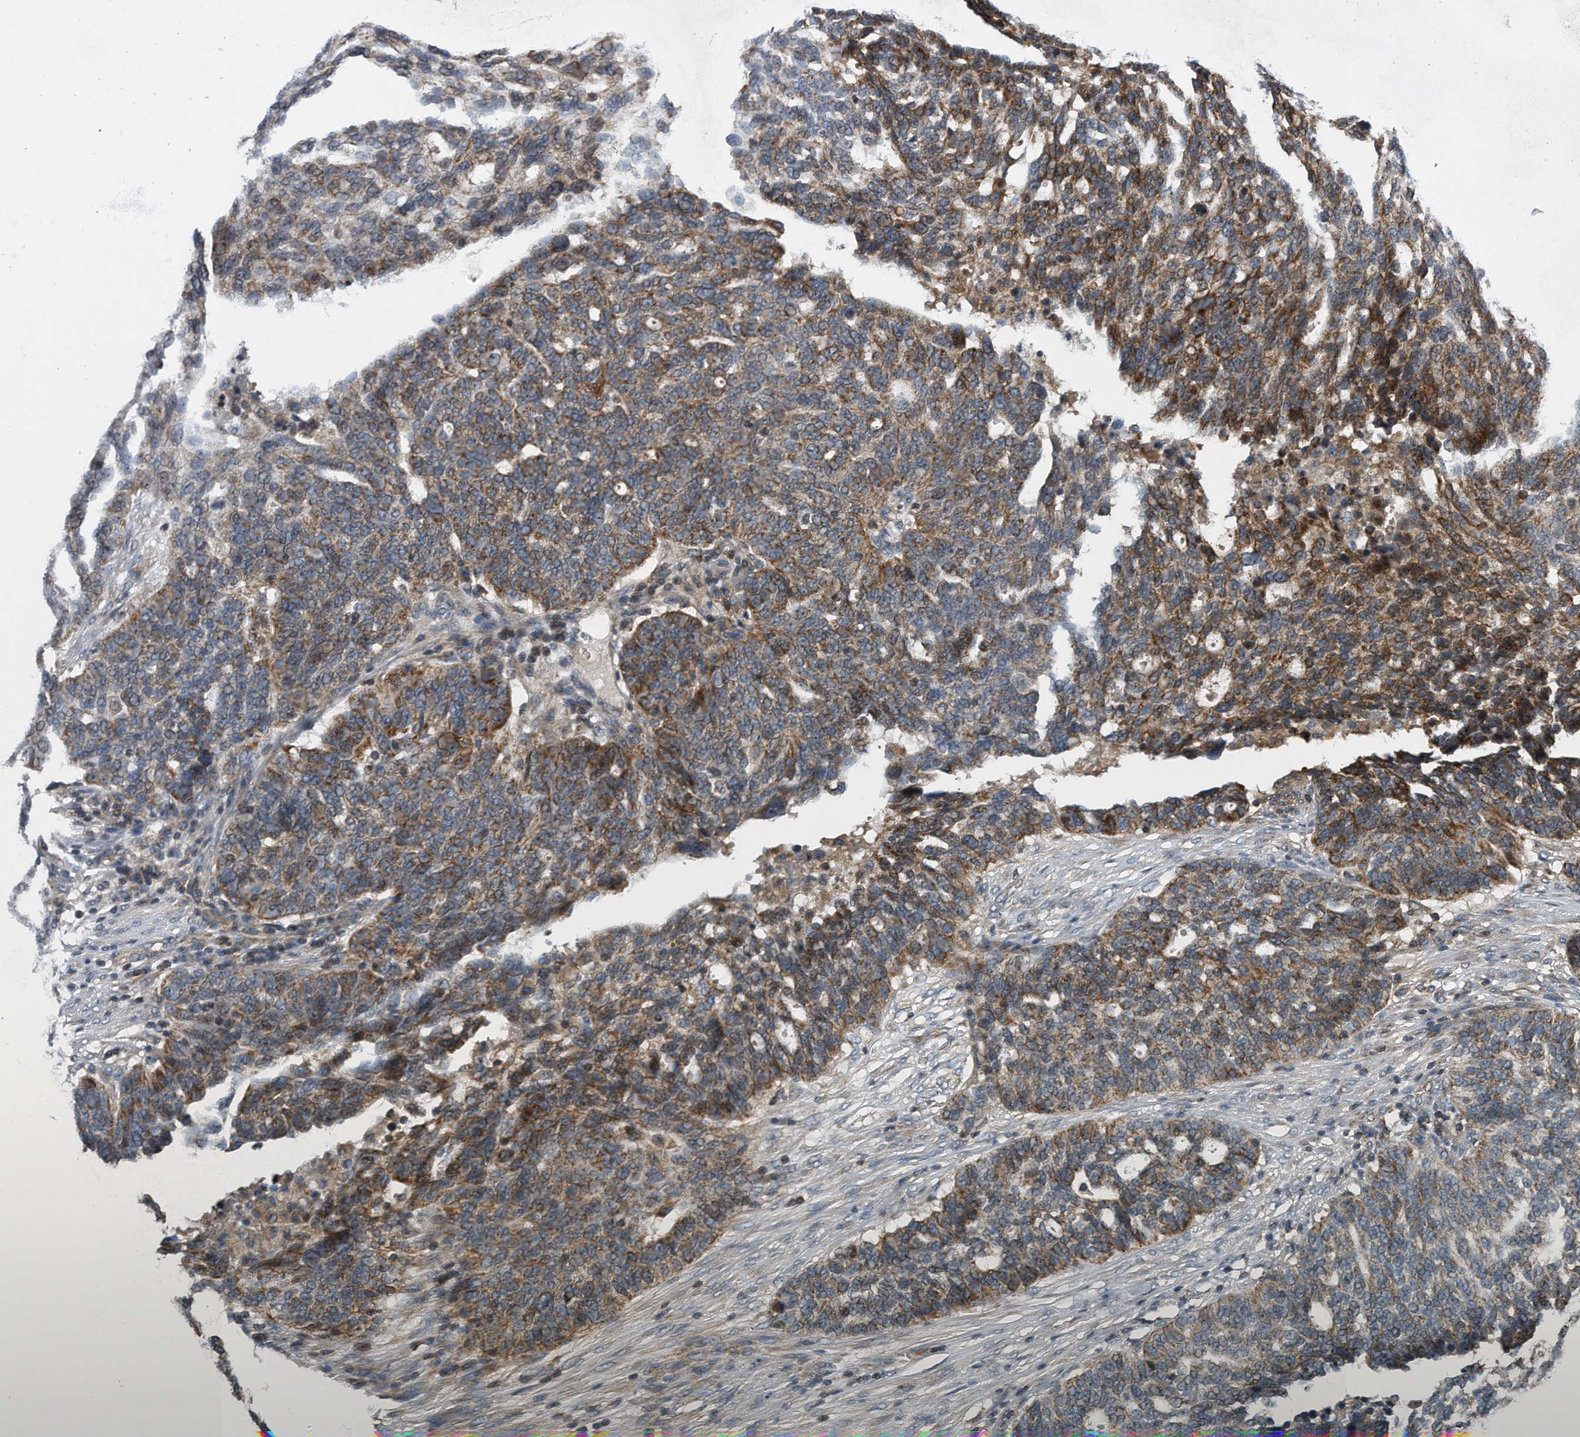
{"staining": {"intensity": "moderate", "quantity": ">75%", "location": "cytoplasmic/membranous"}, "tissue": "ovarian cancer", "cell_type": "Tumor cells", "image_type": "cancer", "snomed": [{"axis": "morphology", "description": "Cystadenocarcinoma, serous, NOS"}, {"axis": "topography", "description": "Ovary"}], "caption": "Serous cystadenocarcinoma (ovarian) stained with a protein marker reveals moderate staining in tumor cells.", "gene": "ALPK2", "patient": {"sex": "female", "age": 59}}